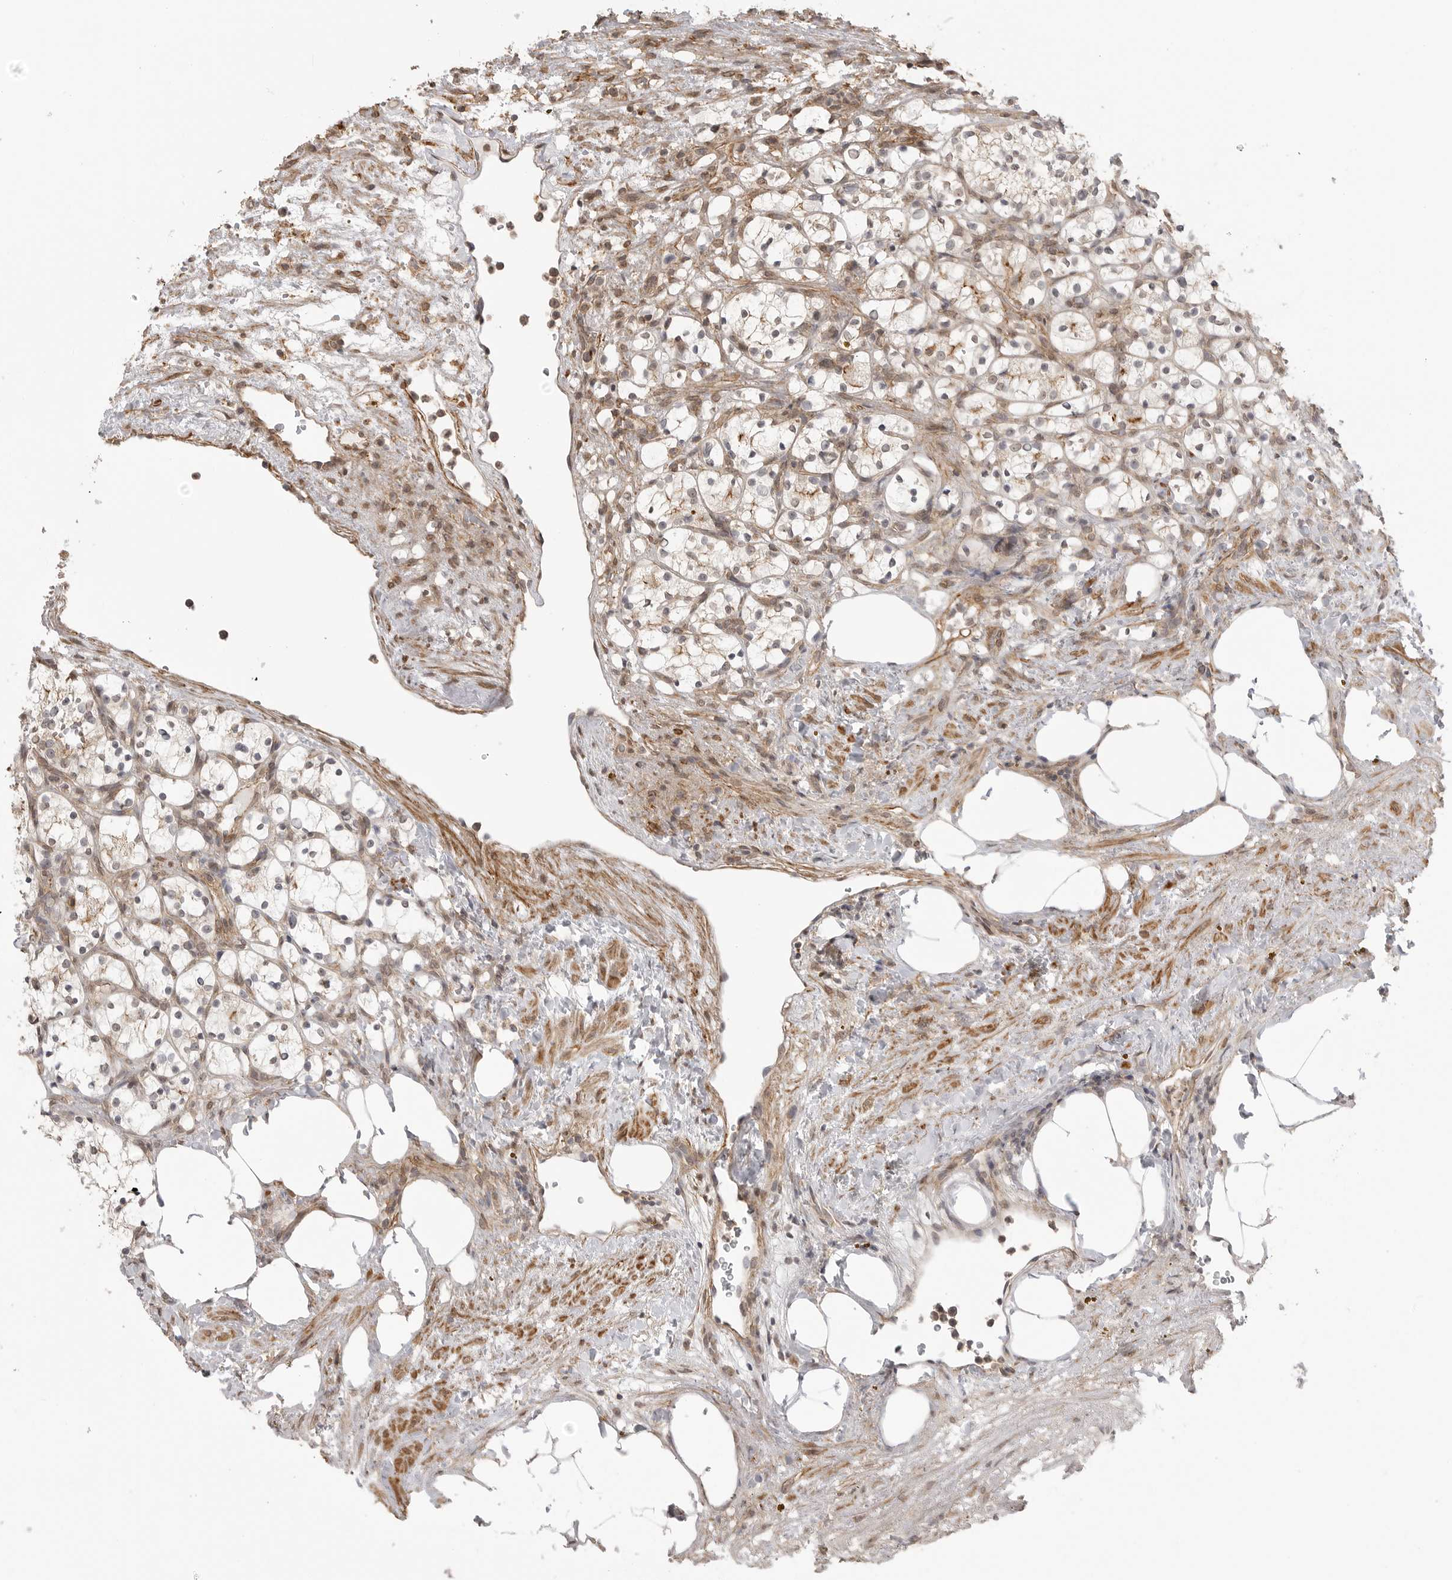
{"staining": {"intensity": "negative", "quantity": "none", "location": "none"}, "tissue": "renal cancer", "cell_type": "Tumor cells", "image_type": "cancer", "snomed": [{"axis": "morphology", "description": "Adenocarcinoma, NOS"}, {"axis": "topography", "description": "Kidney"}], "caption": "Tumor cells are negative for protein expression in human renal cancer.", "gene": "GPC2", "patient": {"sex": "female", "age": 69}}